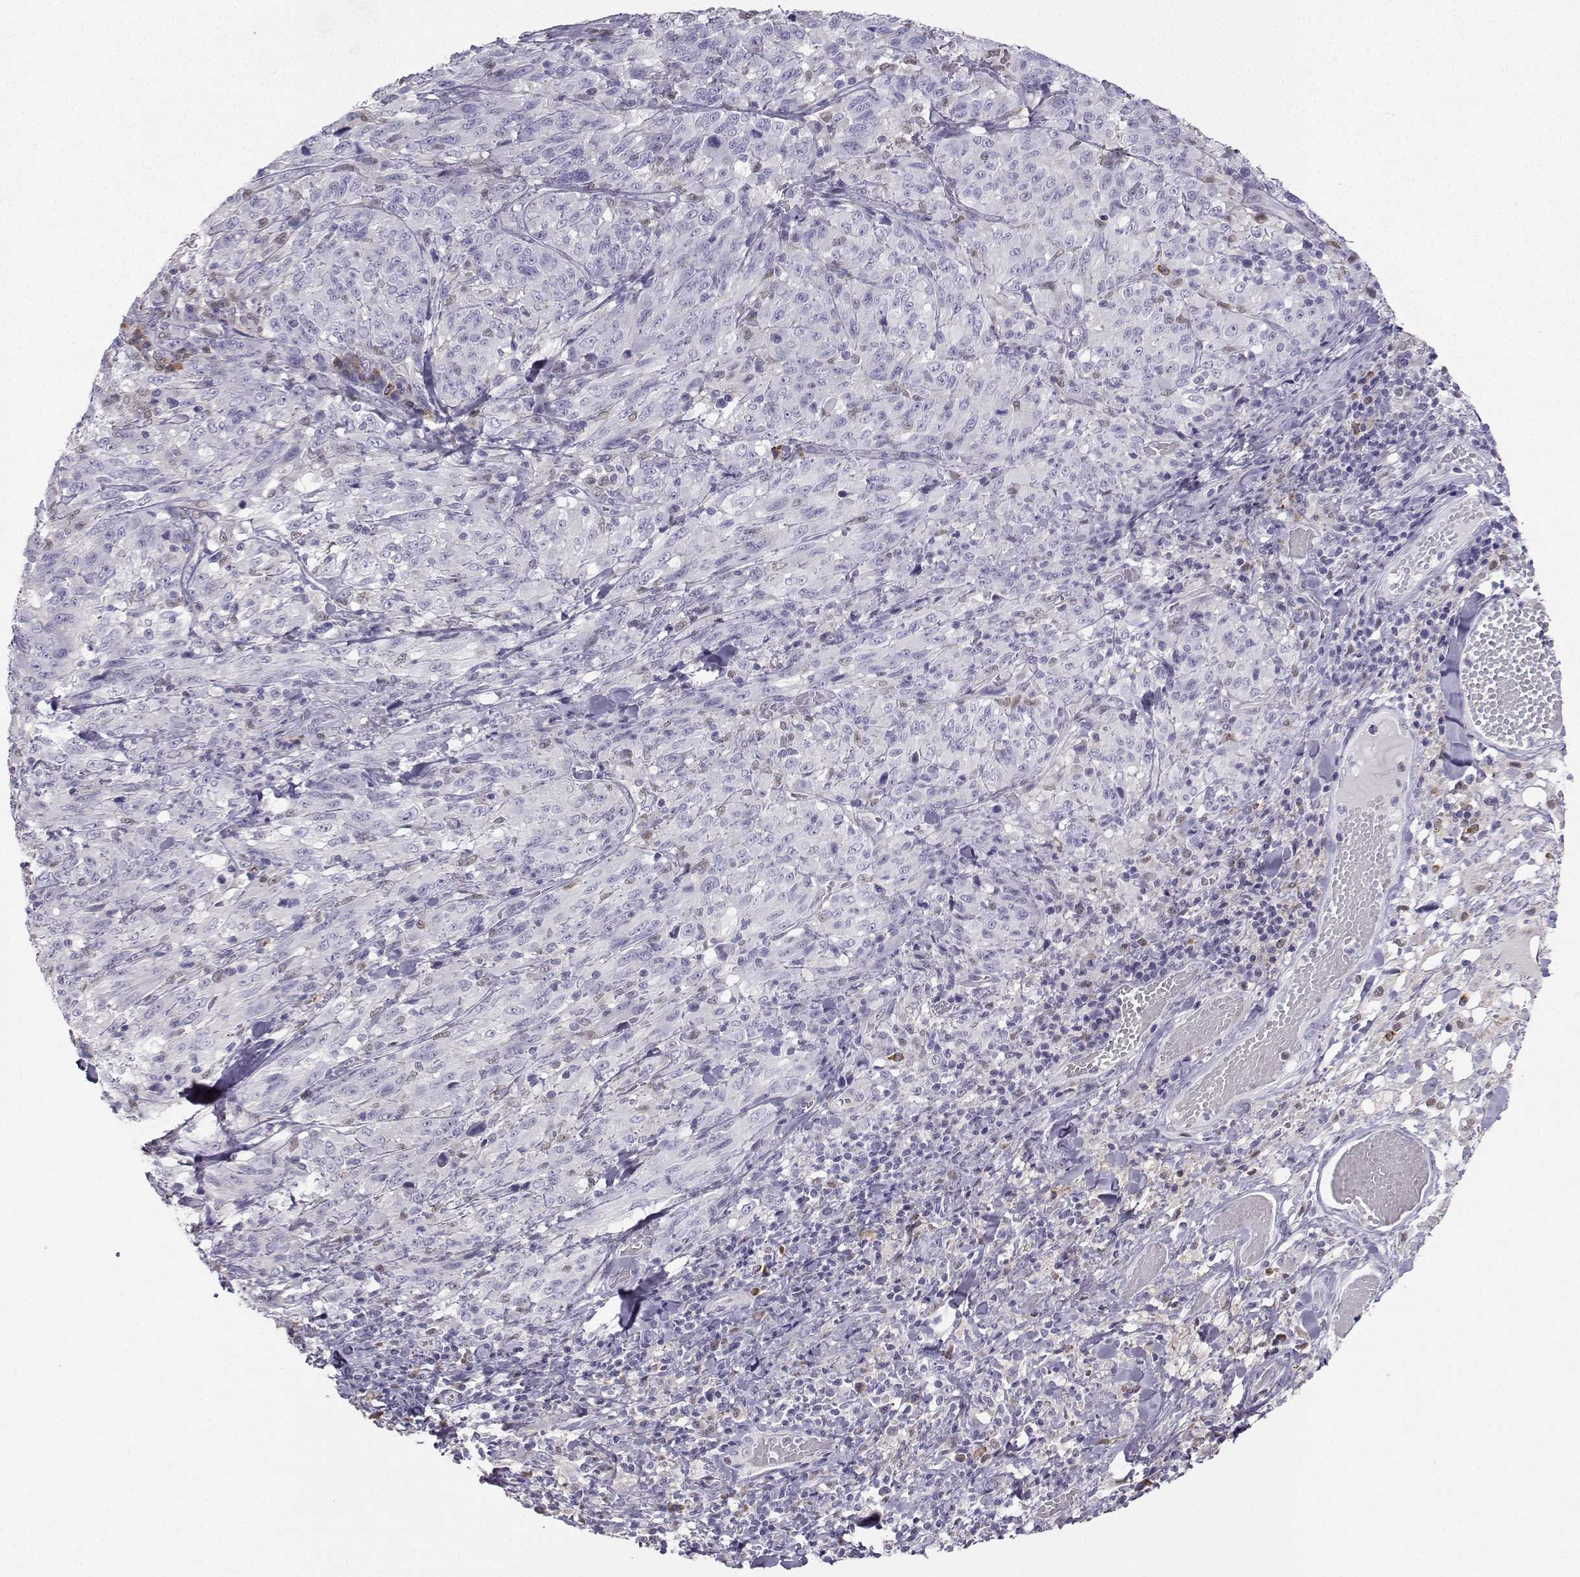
{"staining": {"intensity": "negative", "quantity": "none", "location": "none"}, "tissue": "melanoma", "cell_type": "Tumor cells", "image_type": "cancer", "snomed": [{"axis": "morphology", "description": "Malignant melanoma, NOS"}, {"axis": "topography", "description": "Skin"}], "caption": "DAB immunohistochemical staining of melanoma shows no significant expression in tumor cells.", "gene": "DCLK3", "patient": {"sex": "female", "age": 91}}